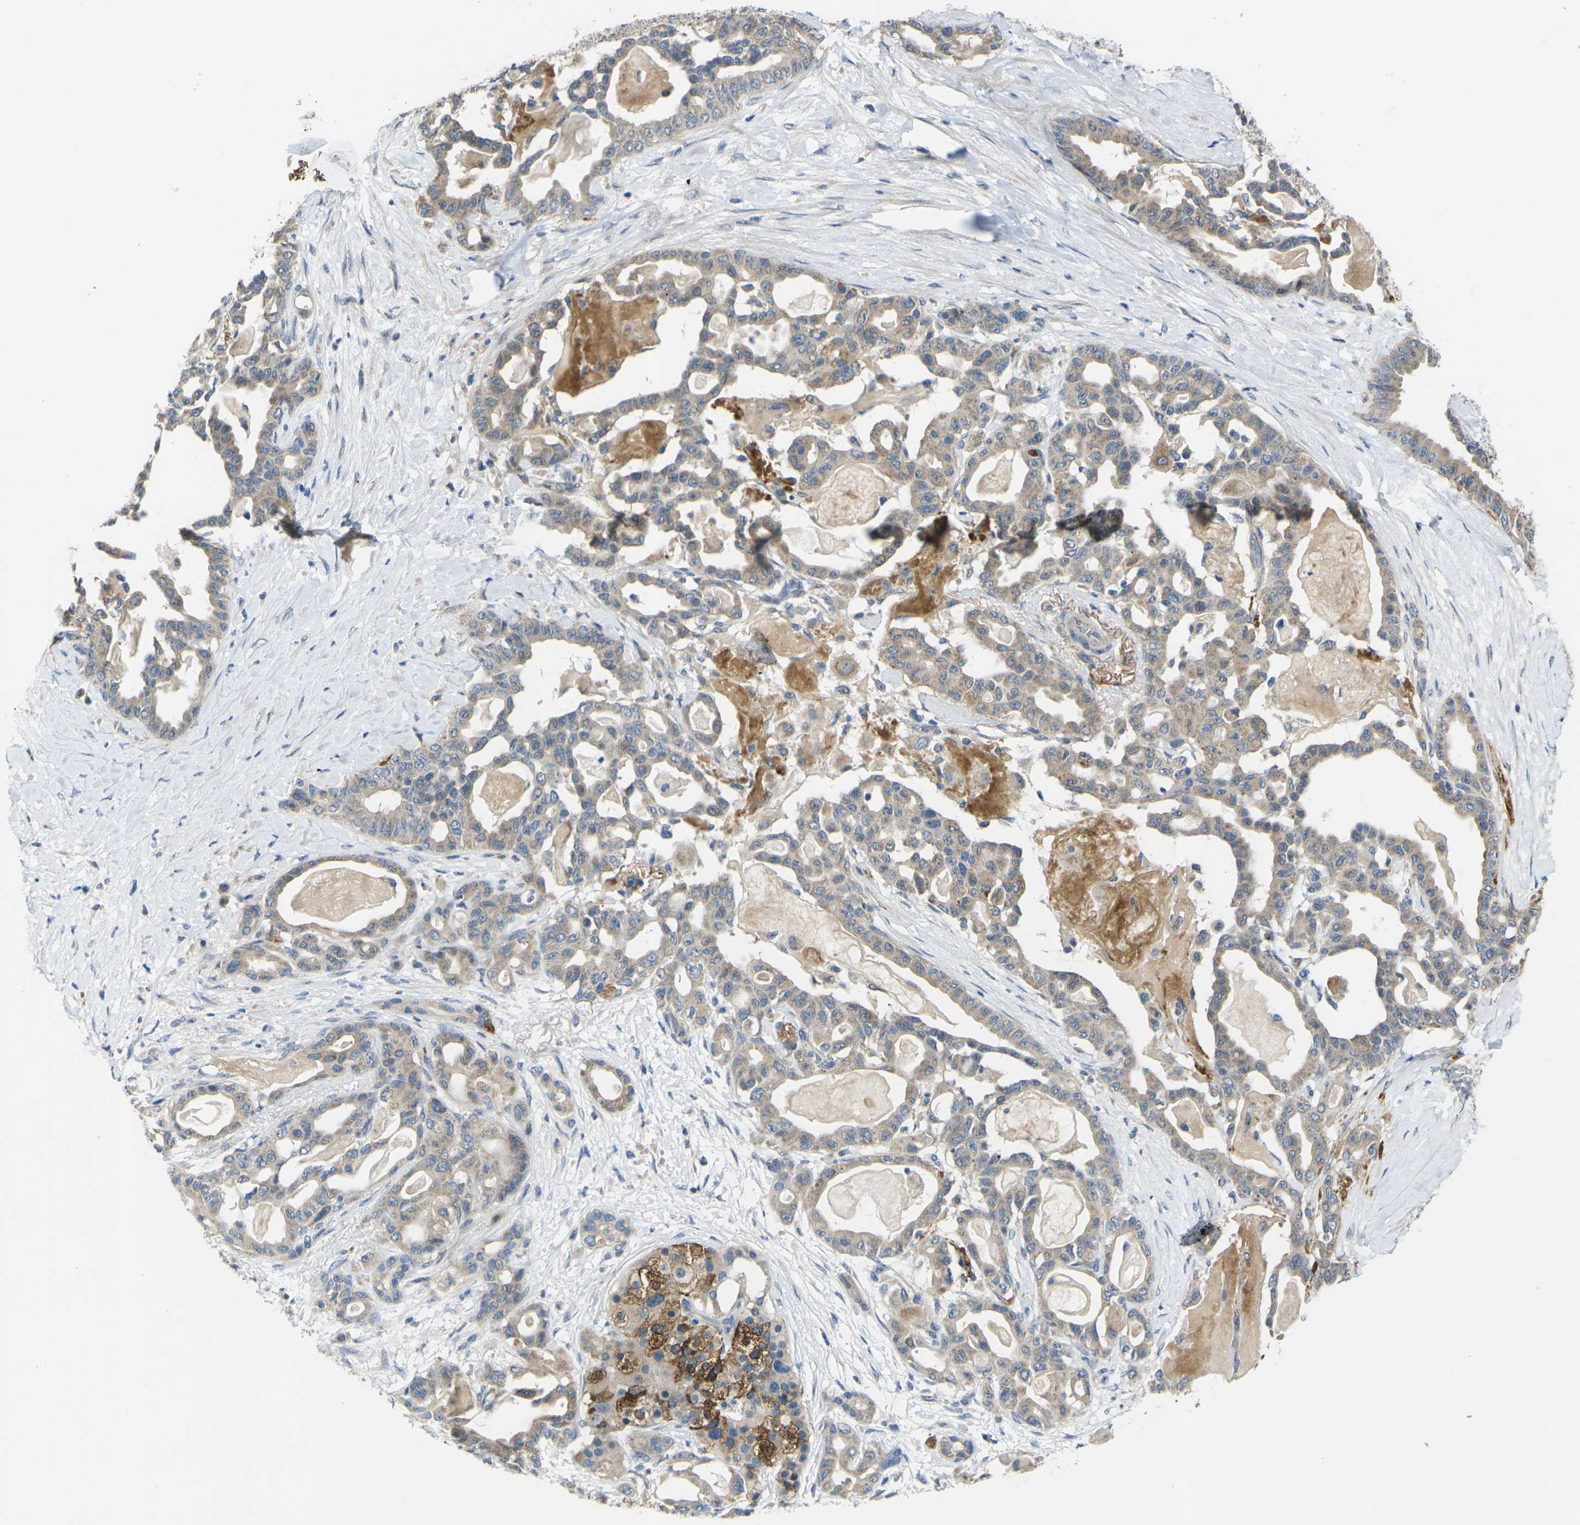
{"staining": {"intensity": "weak", "quantity": ">75%", "location": "cytoplasmic/membranous"}, "tissue": "pancreatic cancer", "cell_type": "Tumor cells", "image_type": "cancer", "snomed": [{"axis": "morphology", "description": "Adenocarcinoma, NOS"}, {"axis": "topography", "description": "Pancreas"}], "caption": "DAB (3,3'-diaminobenzidine) immunohistochemical staining of adenocarcinoma (pancreatic) reveals weak cytoplasmic/membranous protein positivity in about >75% of tumor cells.", "gene": "GNA12", "patient": {"sex": "male", "age": 63}}